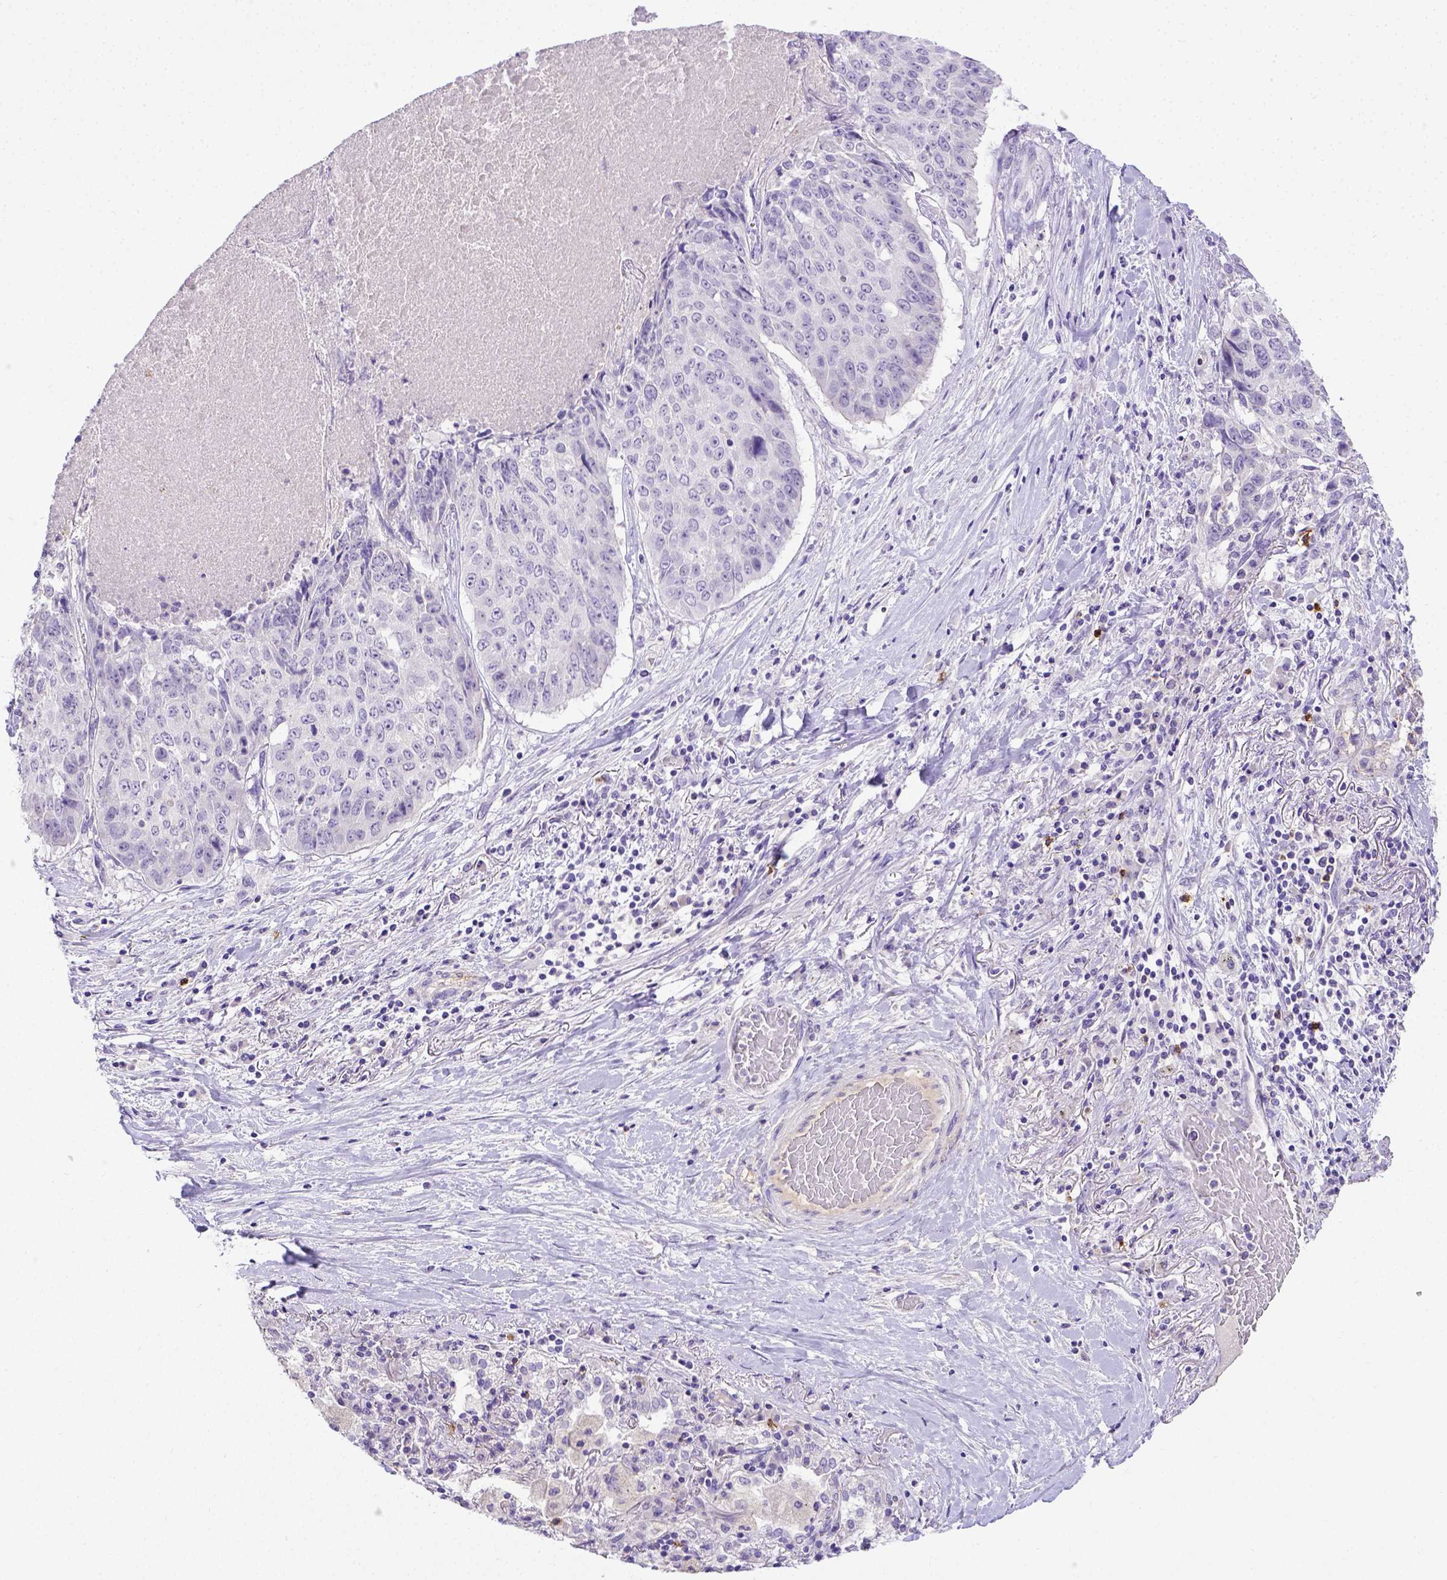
{"staining": {"intensity": "negative", "quantity": "none", "location": "none"}, "tissue": "lung cancer", "cell_type": "Tumor cells", "image_type": "cancer", "snomed": [{"axis": "morphology", "description": "Normal tissue, NOS"}, {"axis": "morphology", "description": "Squamous cell carcinoma, NOS"}, {"axis": "topography", "description": "Bronchus"}, {"axis": "topography", "description": "Lung"}], "caption": "Tumor cells show no significant protein expression in squamous cell carcinoma (lung).", "gene": "B3GAT1", "patient": {"sex": "male", "age": 64}}